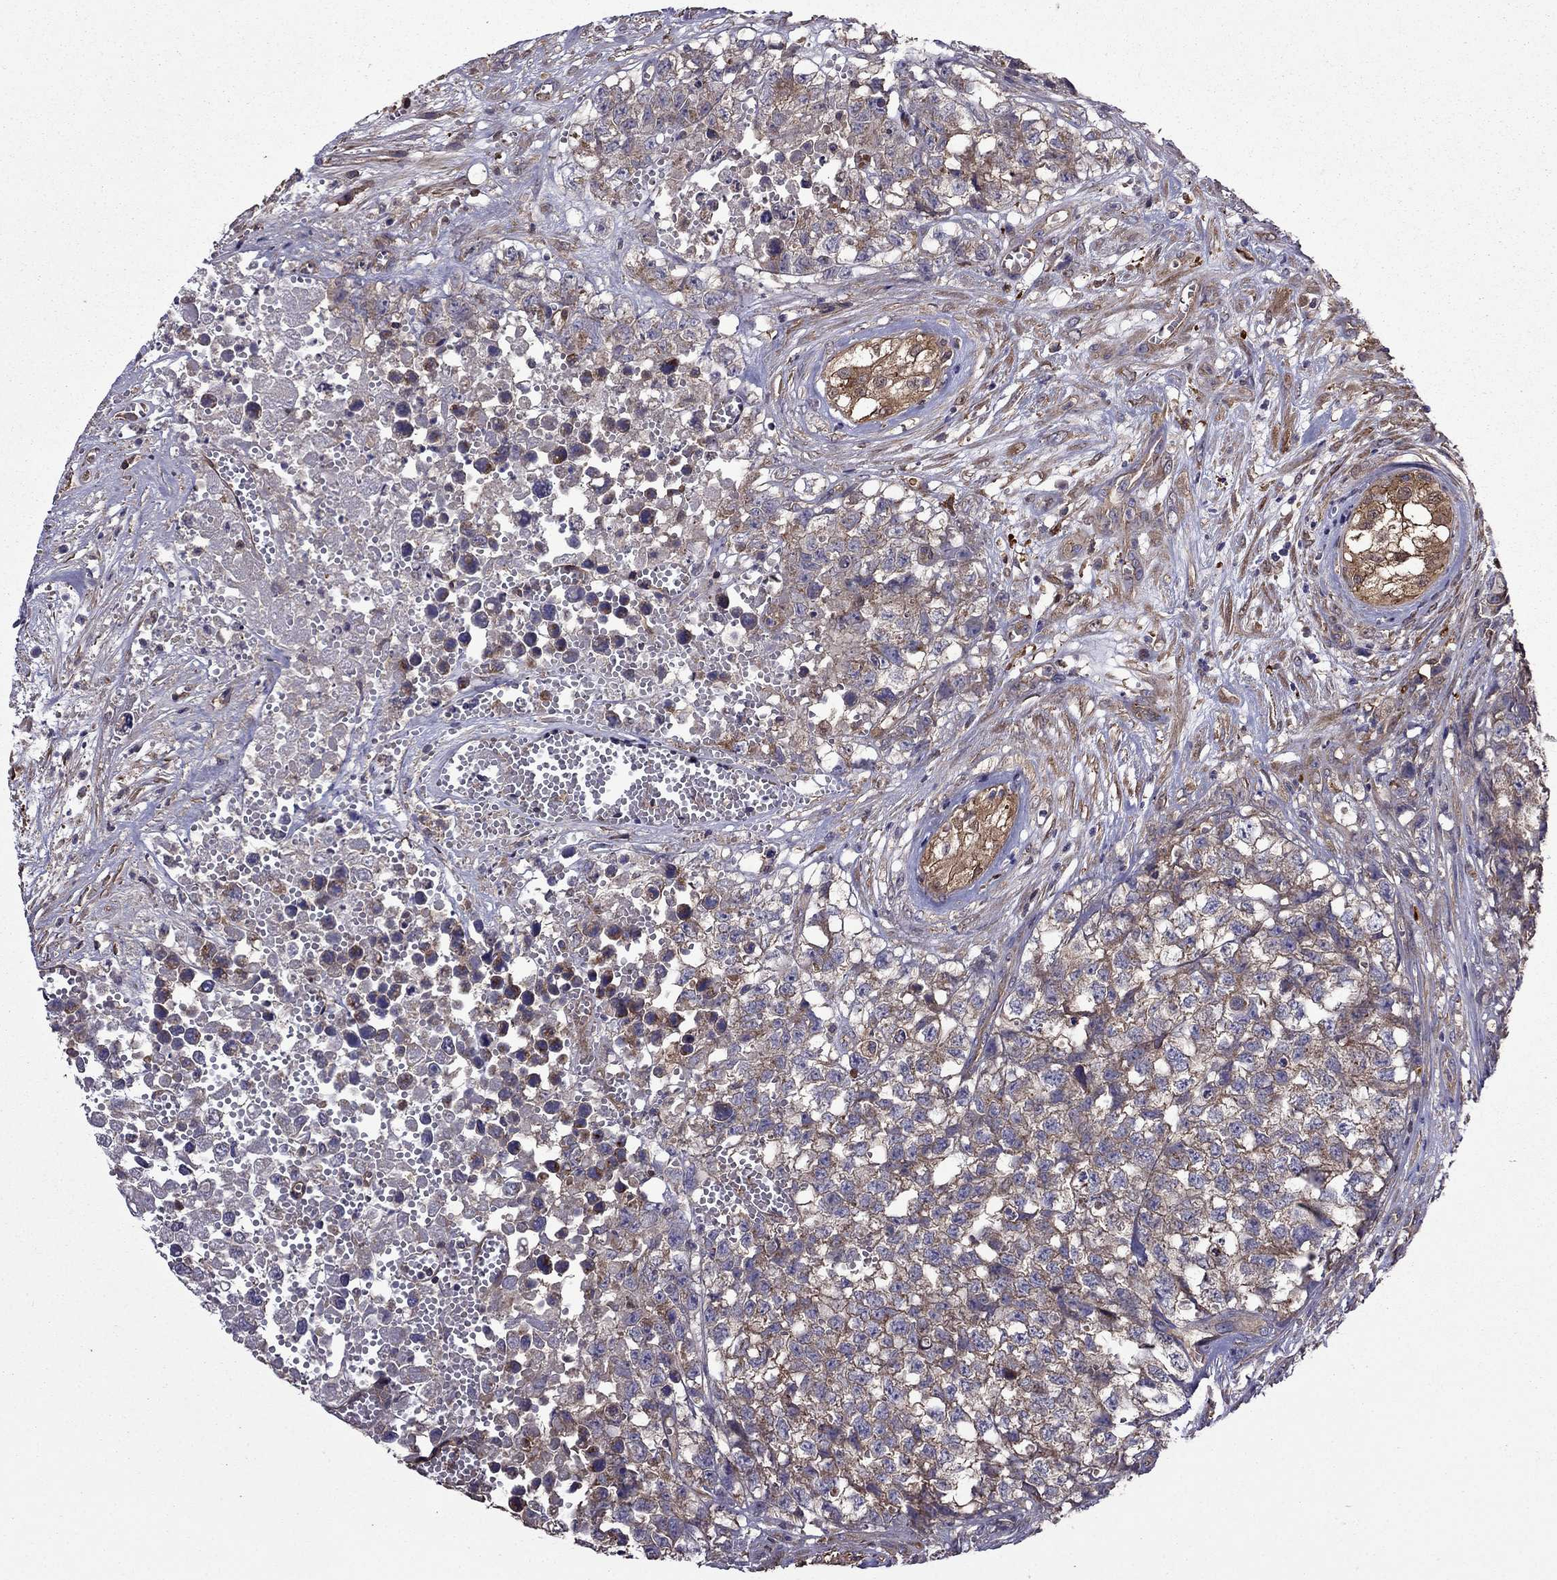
{"staining": {"intensity": "moderate", "quantity": "<25%", "location": "cytoplasmic/membranous"}, "tissue": "testis cancer", "cell_type": "Tumor cells", "image_type": "cancer", "snomed": [{"axis": "morphology", "description": "Seminoma, NOS"}, {"axis": "morphology", "description": "Carcinoma, Embryonal, NOS"}, {"axis": "topography", "description": "Testis"}], "caption": "Tumor cells reveal moderate cytoplasmic/membranous expression in about <25% of cells in testis cancer. The protein of interest is stained brown, and the nuclei are stained in blue (DAB (3,3'-diaminobenzidine) IHC with brightfield microscopy, high magnification).", "gene": "ITGB1", "patient": {"sex": "male", "age": 22}}